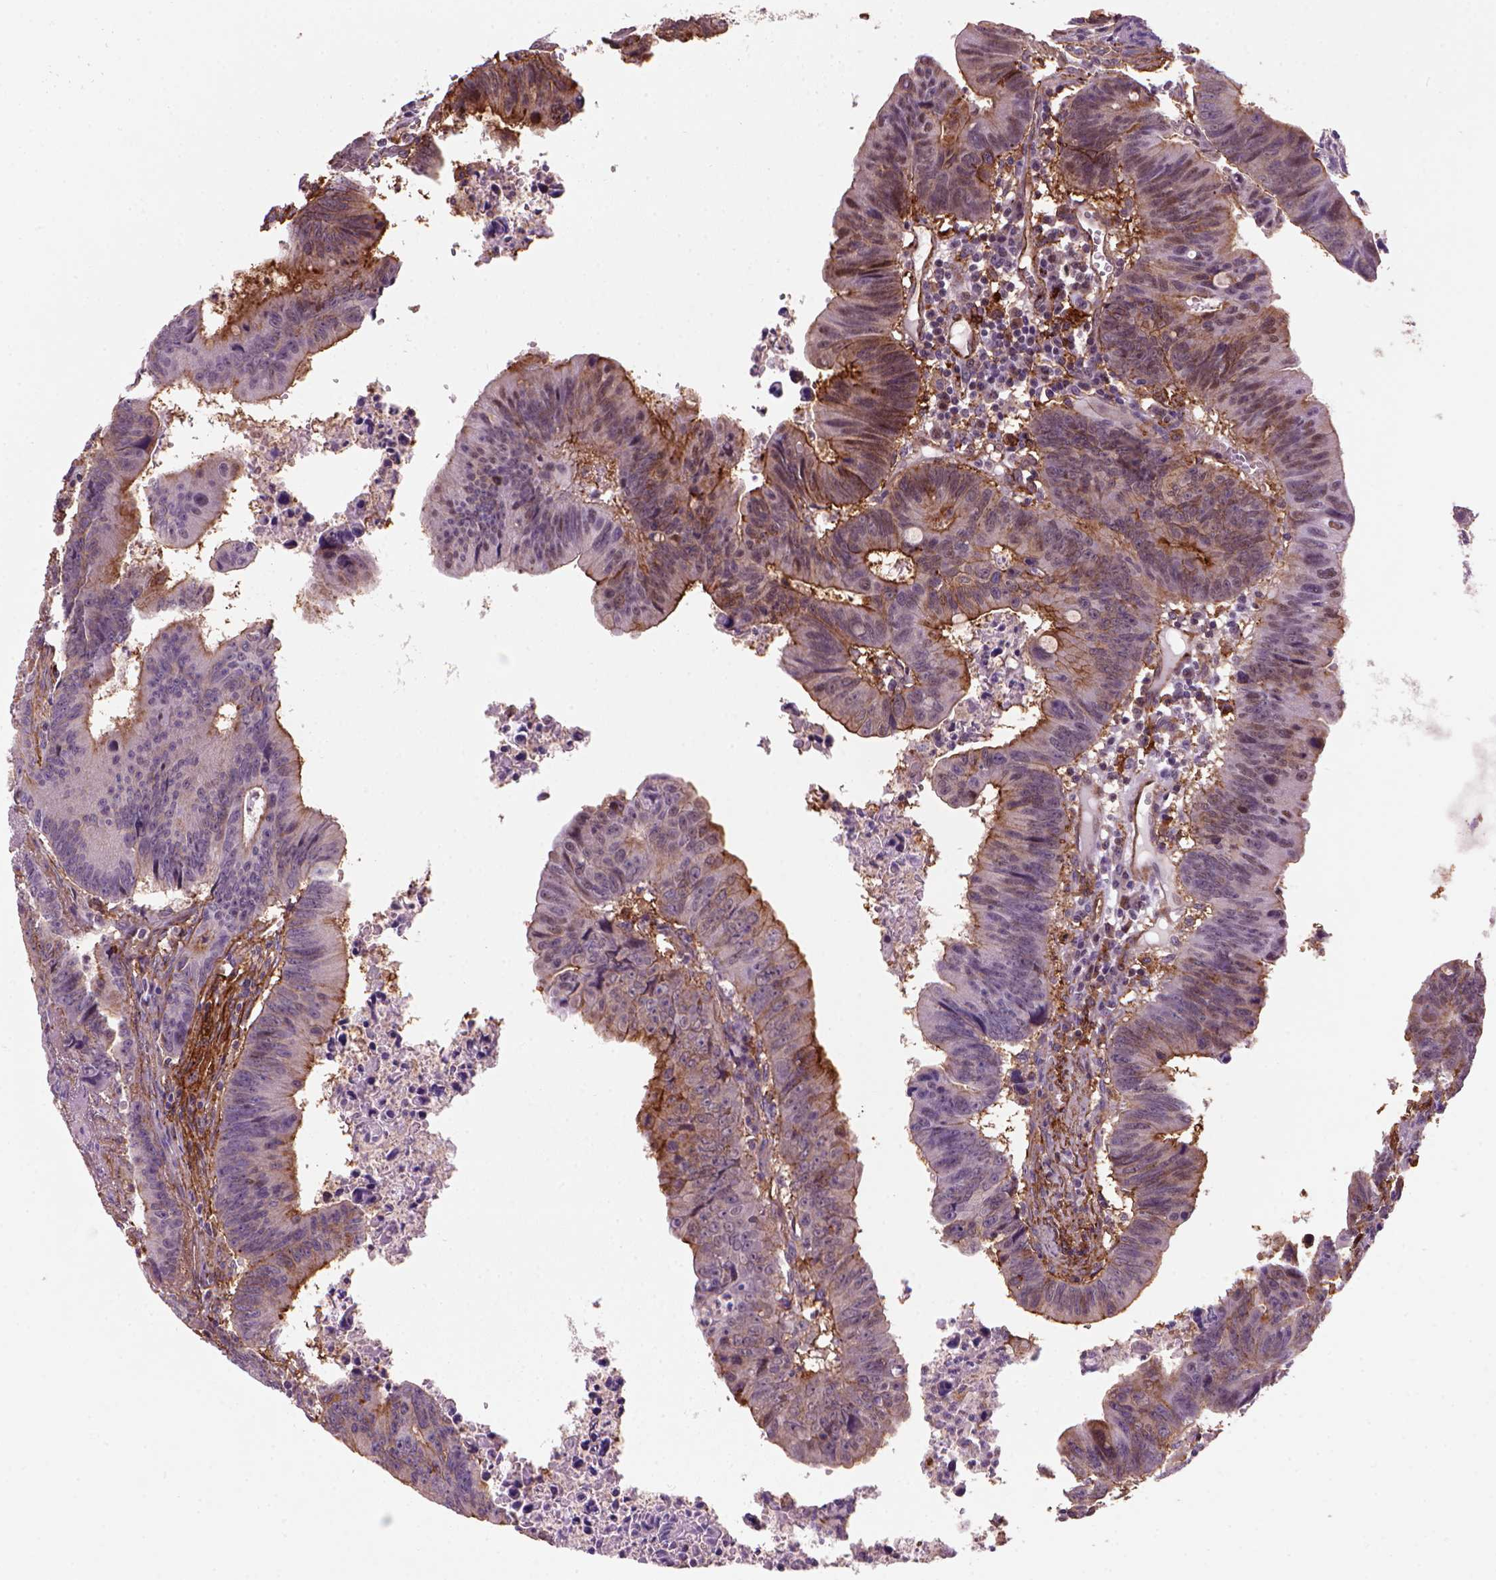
{"staining": {"intensity": "weak", "quantity": "<25%", "location": "cytoplasmic/membranous"}, "tissue": "colorectal cancer", "cell_type": "Tumor cells", "image_type": "cancer", "snomed": [{"axis": "morphology", "description": "Adenocarcinoma, NOS"}, {"axis": "topography", "description": "Colon"}], "caption": "Histopathology image shows no protein positivity in tumor cells of colorectal adenocarcinoma tissue. (DAB immunohistochemistry, high magnification).", "gene": "MARCKS", "patient": {"sex": "female", "age": 87}}